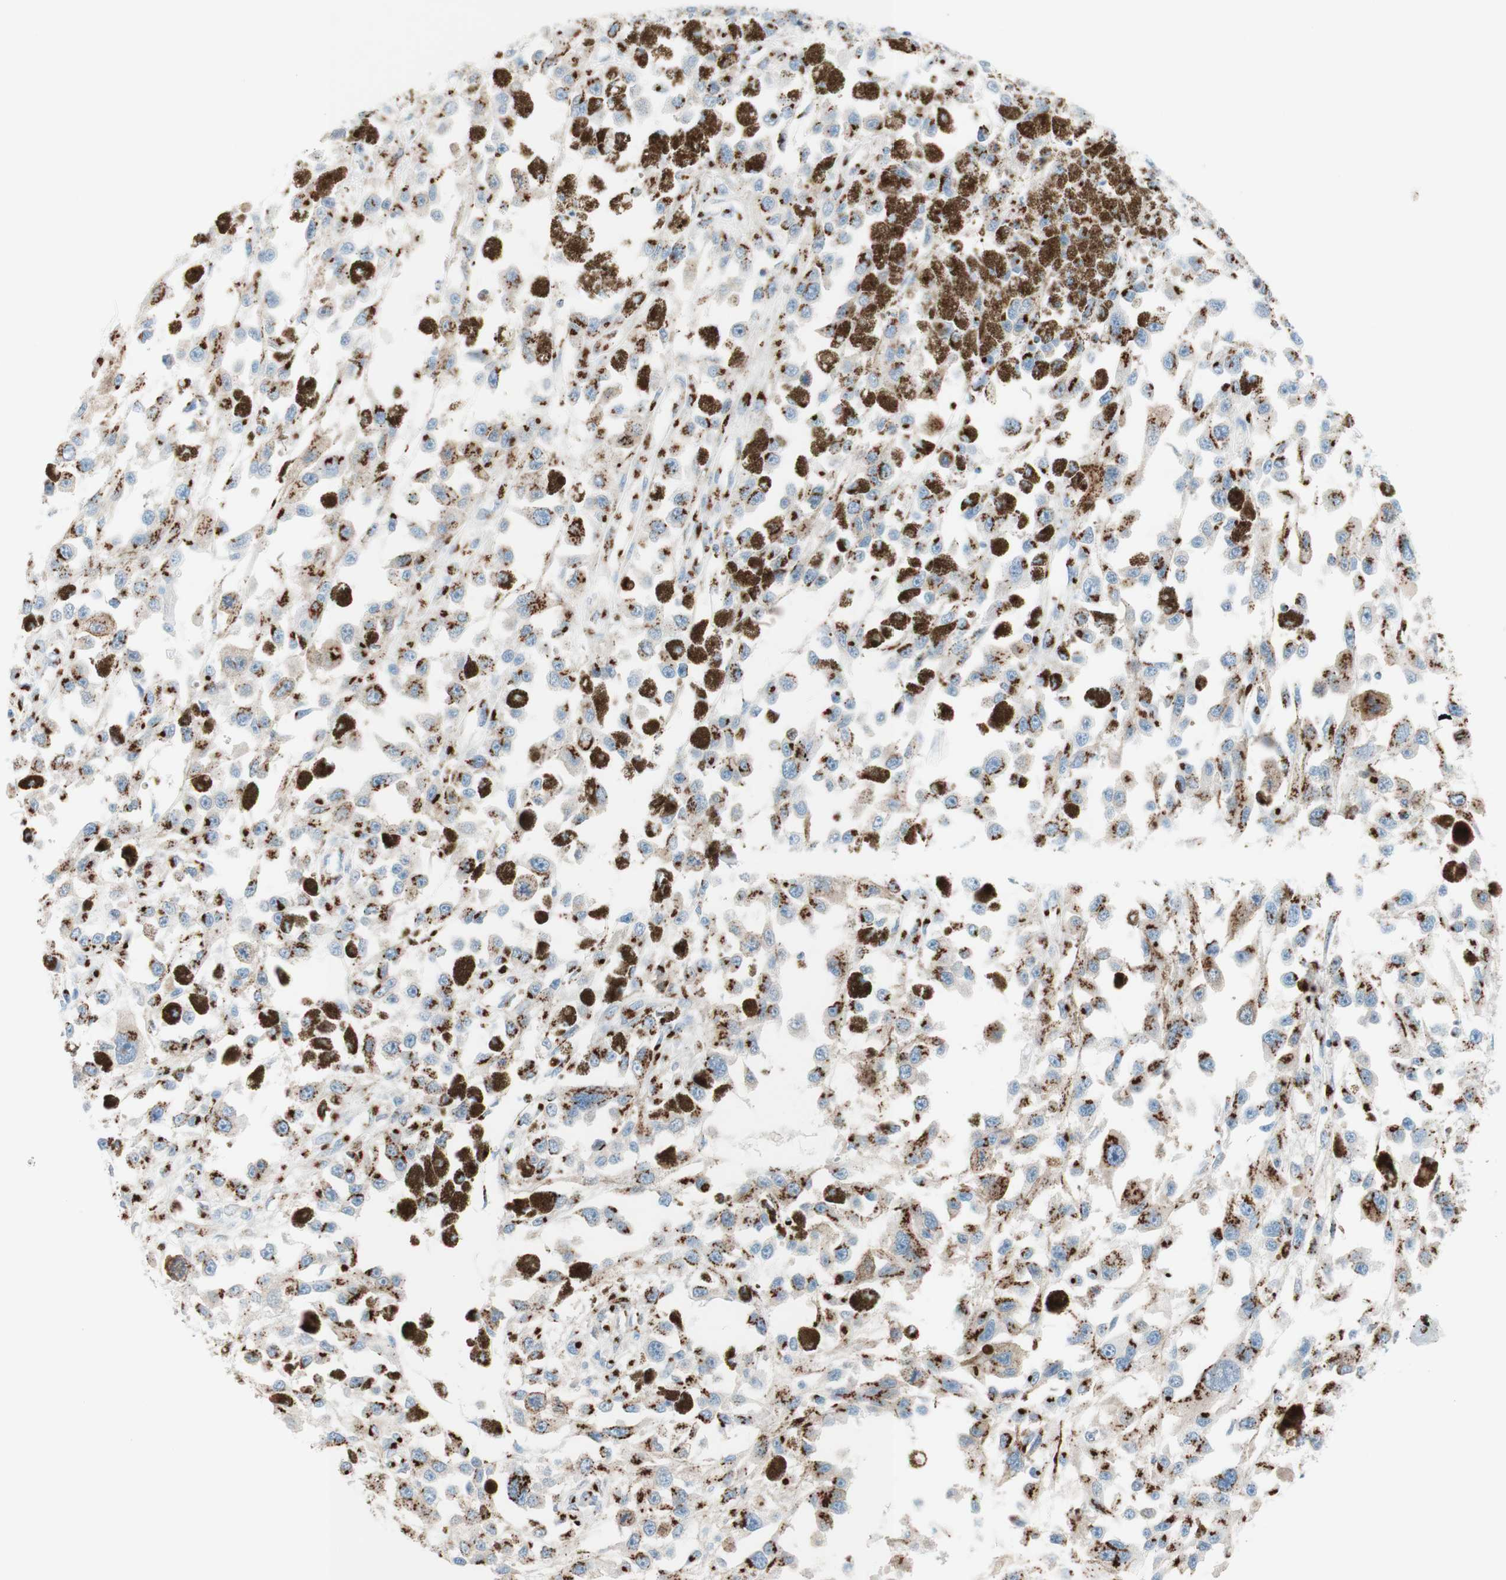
{"staining": {"intensity": "strong", "quantity": ">75%", "location": "cytoplasmic/membranous"}, "tissue": "melanoma", "cell_type": "Tumor cells", "image_type": "cancer", "snomed": [{"axis": "morphology", "description": "Malignant melanoma, Metastatic site"}, {"axis": "topography", "description": "Lymph node"}], "caption": "A micrograph of human melanoma stained for a protein exhibits strong cytoplasmic/membranous brown staining in tumor cells.", "gene": "GOLGB1", "patient": {"sex": "male", "age": 59}}